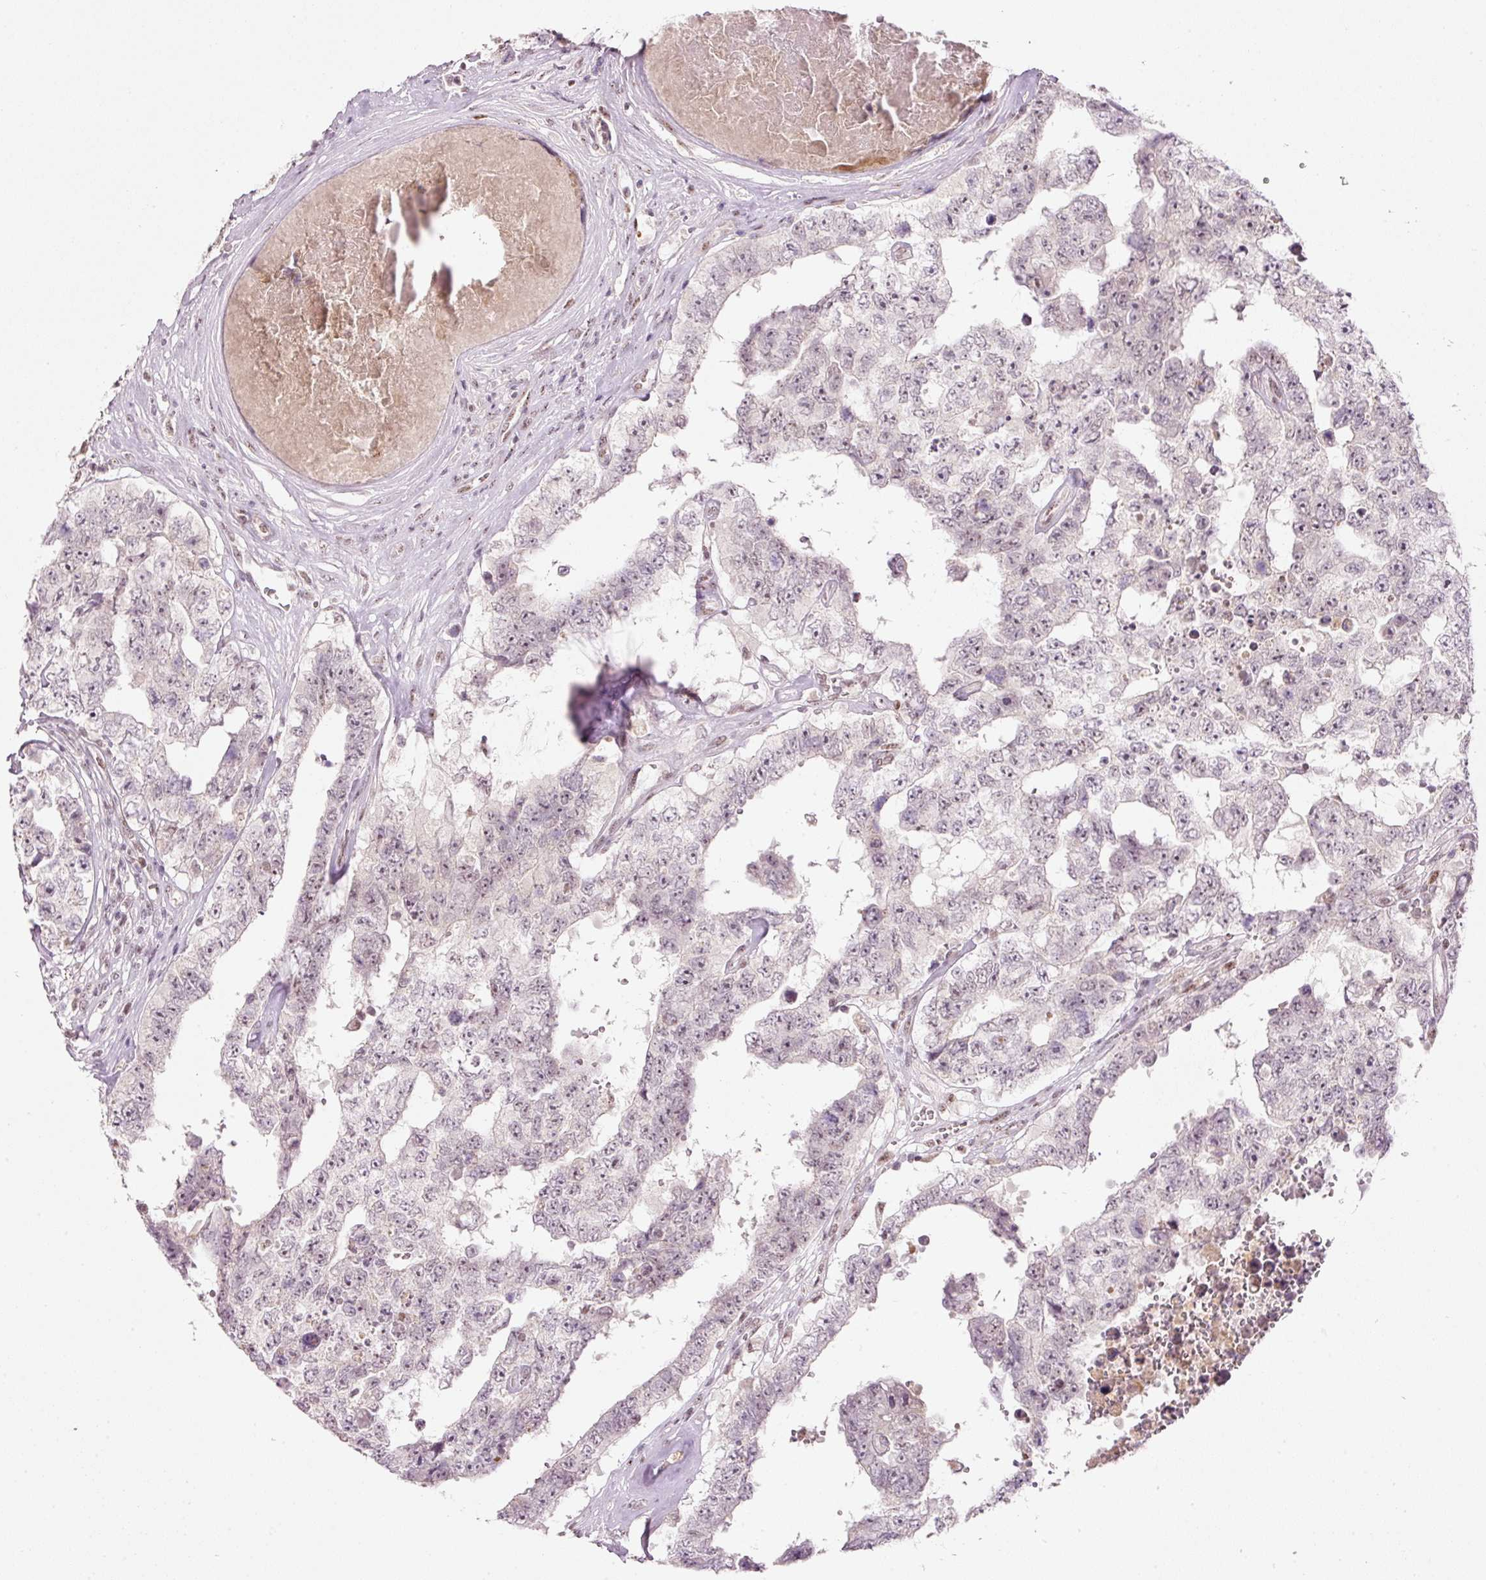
{"staining": {"intensity": "negative", "quantity": "none", "location": "none"}, "tissue": "testis cancer", "cell_type": "Tumor cells", "image_type": "cancer", "snomed": [{"axis": "morphology", "description": "Normal tissue, NOS"}, {"axis": "morphology", "description": "Carcinoma, Embryonal, NOS"}, {"axis": "topography", "description": "Testis"}, {"axis": "topography", "description": "Epididymis"}], "caption": "Immunohistochemistry of human embryonal carcinoma (testis) reveals no staining in tumor cells.", "gene": "FSTL3", "patient": {"sex": "male", "age": 25}}